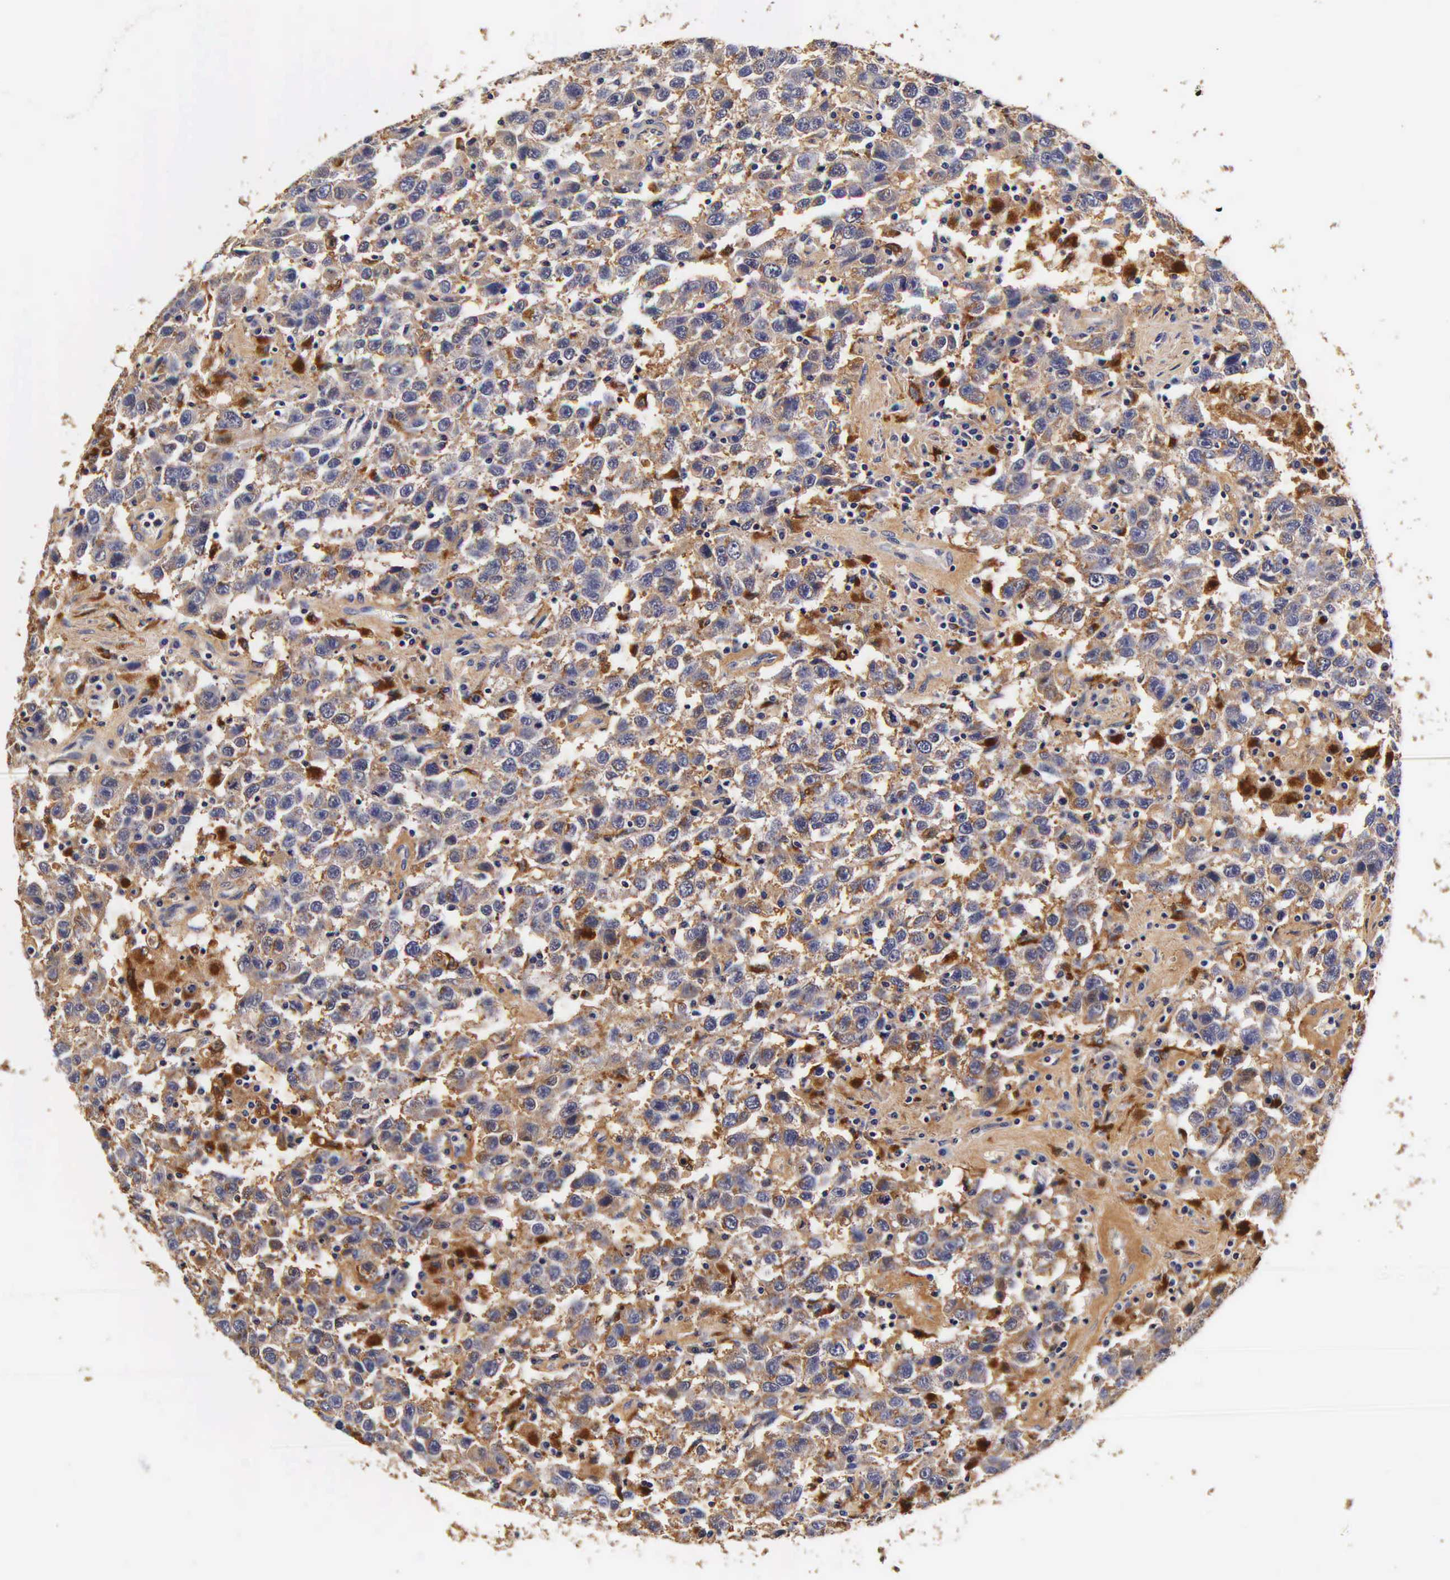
{"staining": {"intensity": "moderate", "quantity": "25%-75%", "location": "cytoplasmic/membranous"}, "tissue": "testis cancer", "cell_type": "Tumor cells", "image_type": "cancer", "snomed": [{"axis": "morphology", "description": "Seminoma, NOS"}, {"axis": "topography", "description": "Testis"}], "caption": "Seminoma (testis) stained for a protein reveals moderate cytoplasmic/membranous positivity in tumor cells.", "gene": "CTSB", "patient": {"sex": "male", "age": 41}}